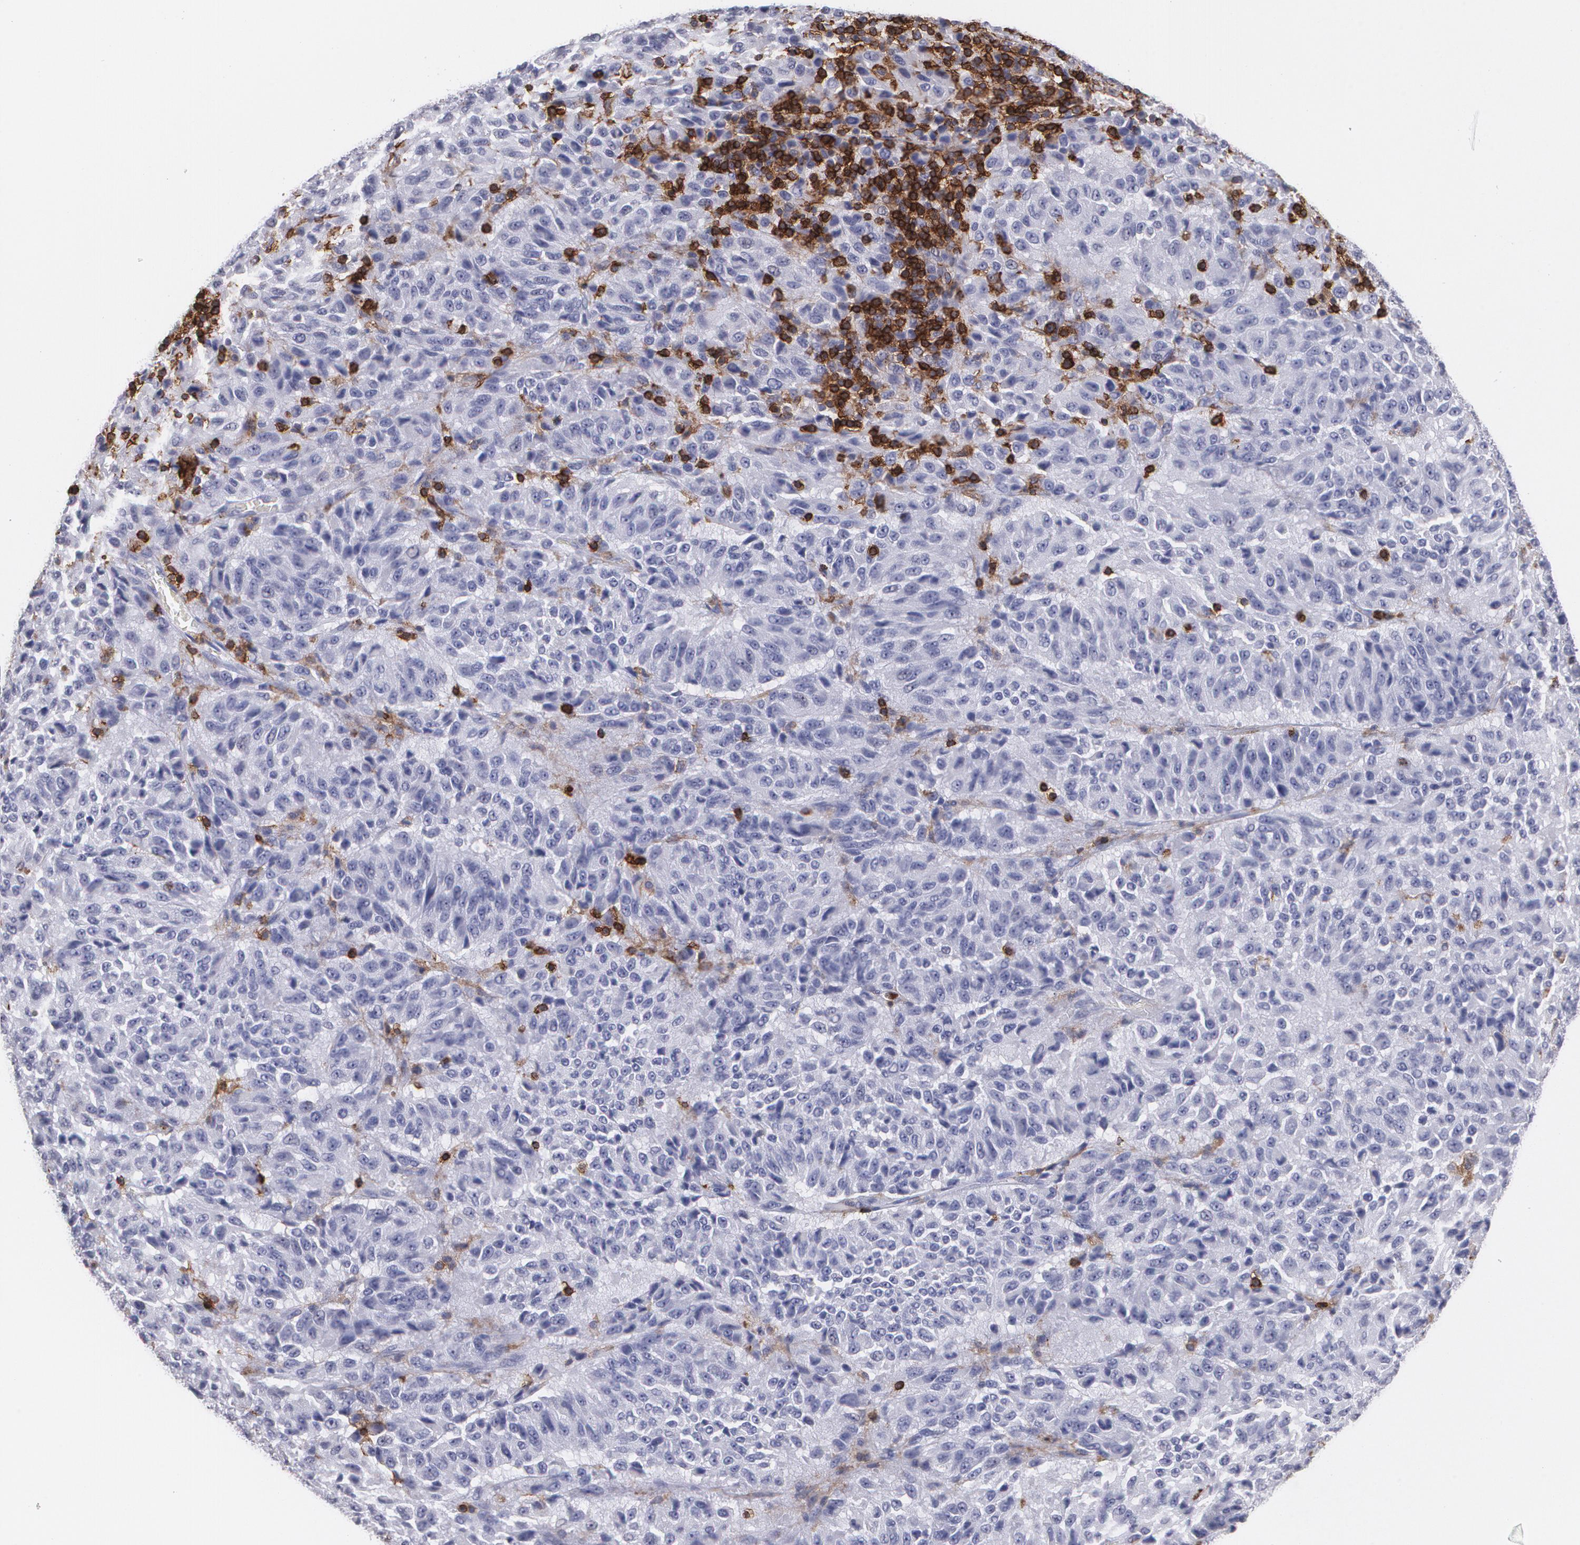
{"staining": {"intensity": "negative", "quantity": "none", "location": "none"}, "tissue": "melanoma", "cell_type": "Tumor cells", "image_type": "cancer", "snomed": [{"axis": "morphology", "description": "Malignant melanoma, Metastatic site"}, {"axis": "topography", "description": "Lung"}], "caption": "Tumor cells are negative for brown protein staining in malignant melanoma (metastatic site). (DAB IHC, high magnification).", "gene": "PTPRC", "patient": {"sex": "male", "age": 64}}